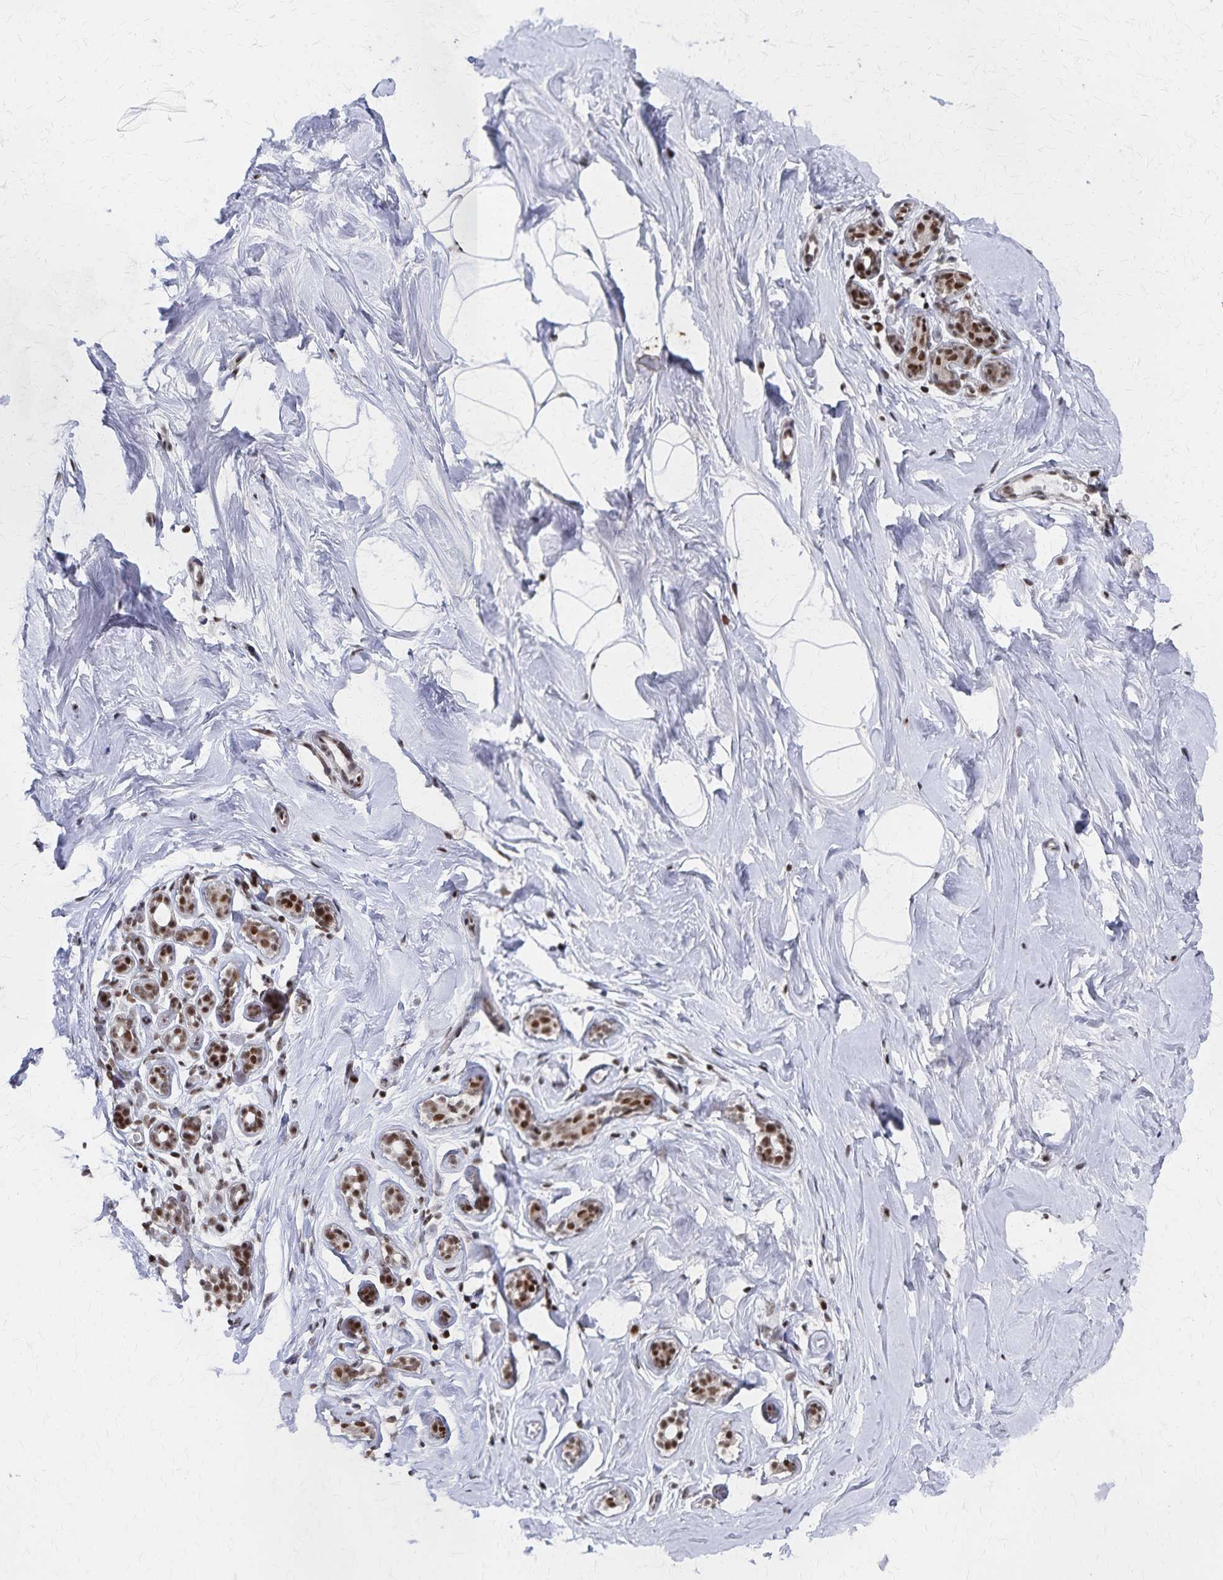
{"staining": {"intensity": "negative", "quantity": "none", "location": "none"}, "tissue": "breast", "cell_type": "Adipocytes", "image_type": "normal", "snomed": [{"axis": "morphology", "description": "Normal tissue, NOS"}, {"axis": "topography", "description": "Breast"}], "caption": "This is a photomicrograph of immunohistochemistry staining of benign breast, which shows no positivity in adipocytes.", "gene": "GTF2B", "patient": {"sex": "female", "age": 32}}